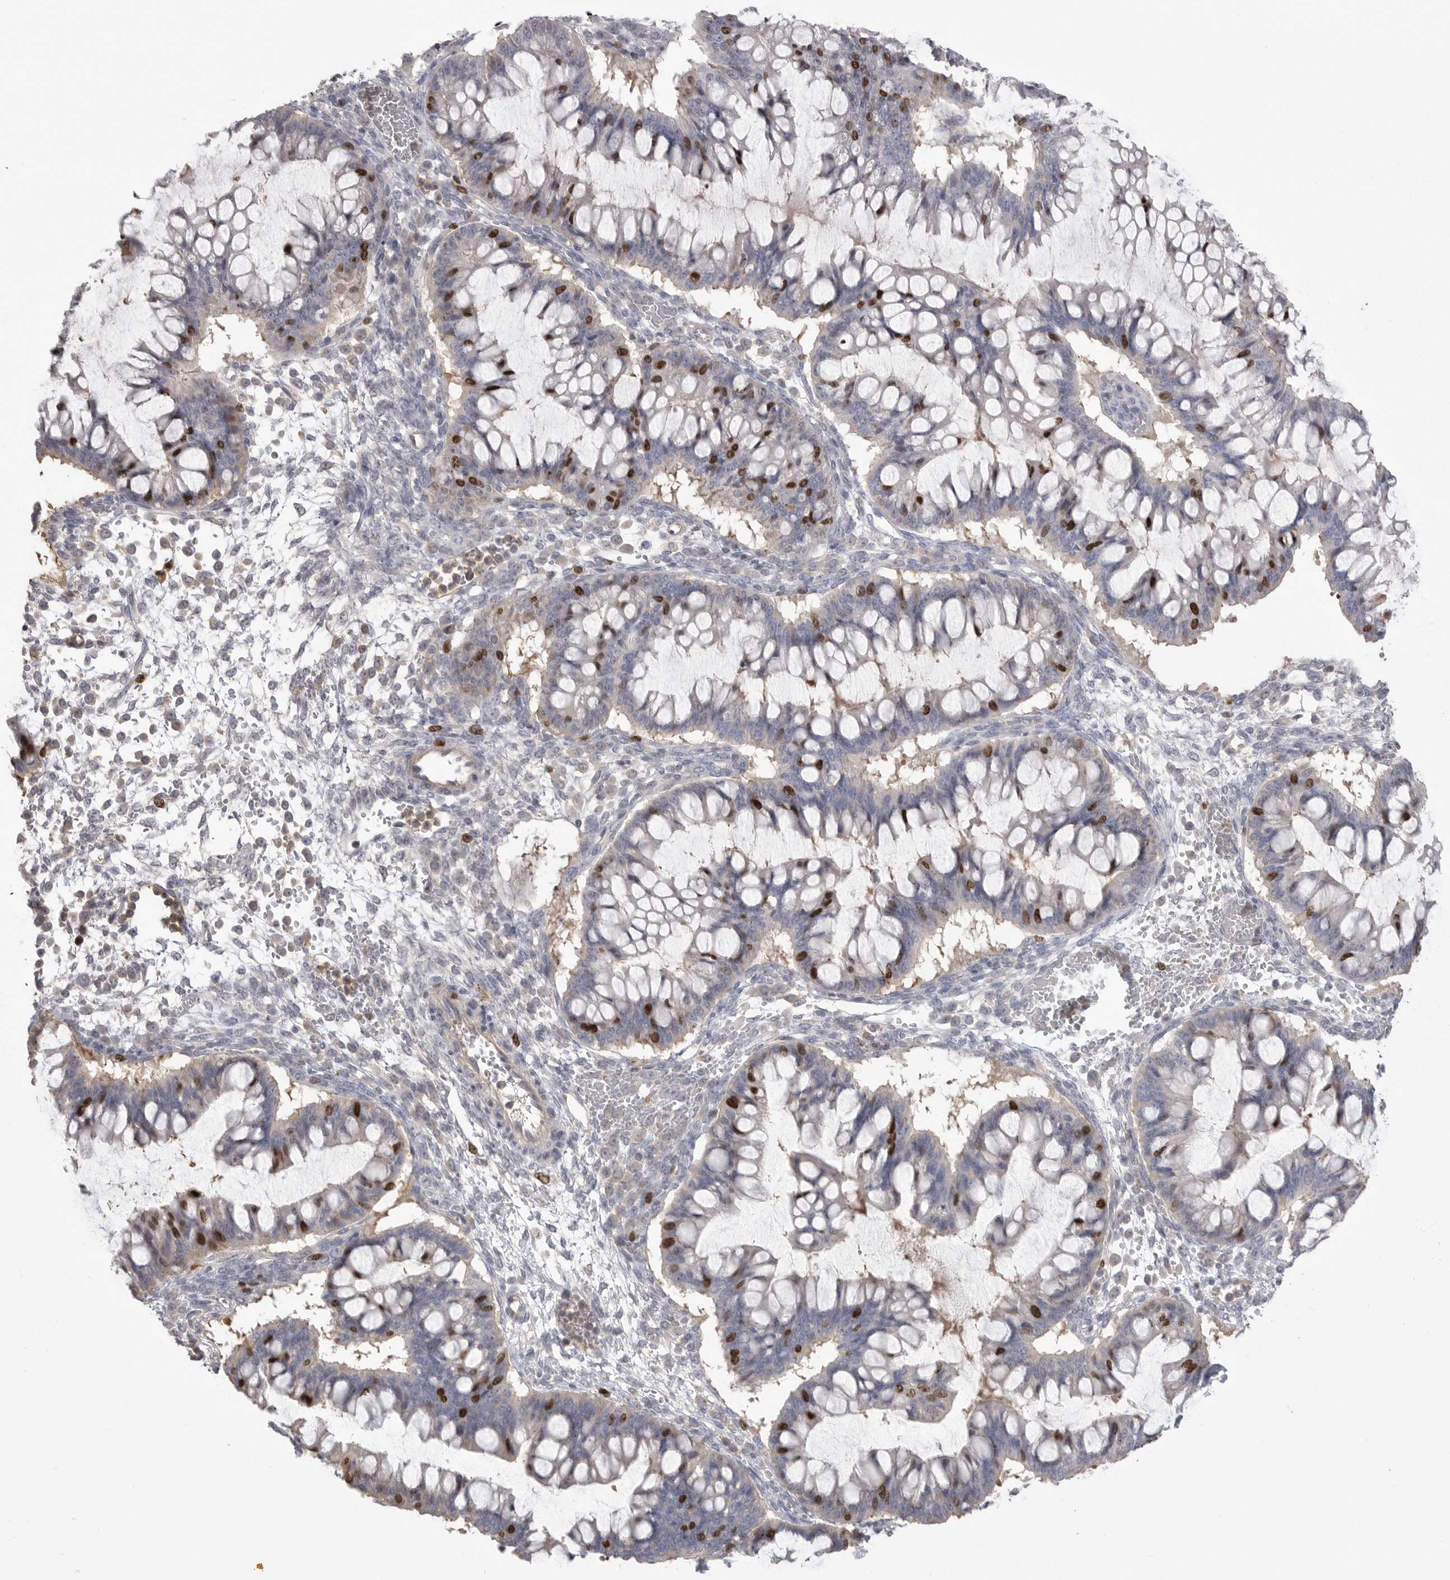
{"staining": {"intensity": "strong", "quantity": "<25%", "location": "nuclear"}, "tissue": "ovarian cancer", "cell_type": "Tumor cells", "image_type": "cancer", "snomed": [{"axis": "morphology", "description": "Cystadenocarcinoma, mucinous, NOS"}, {"axis": "topography", "description": "Ovary"}], "caption": "Human ovarian cancer (mucinous cystadenocarcinoma) stained for a protein (brown) shows strong nuclear positive expression in approximately <25% of tumor cells.", "gene": "TOP2A", "patient": {"sex": "female", "age": 73}}